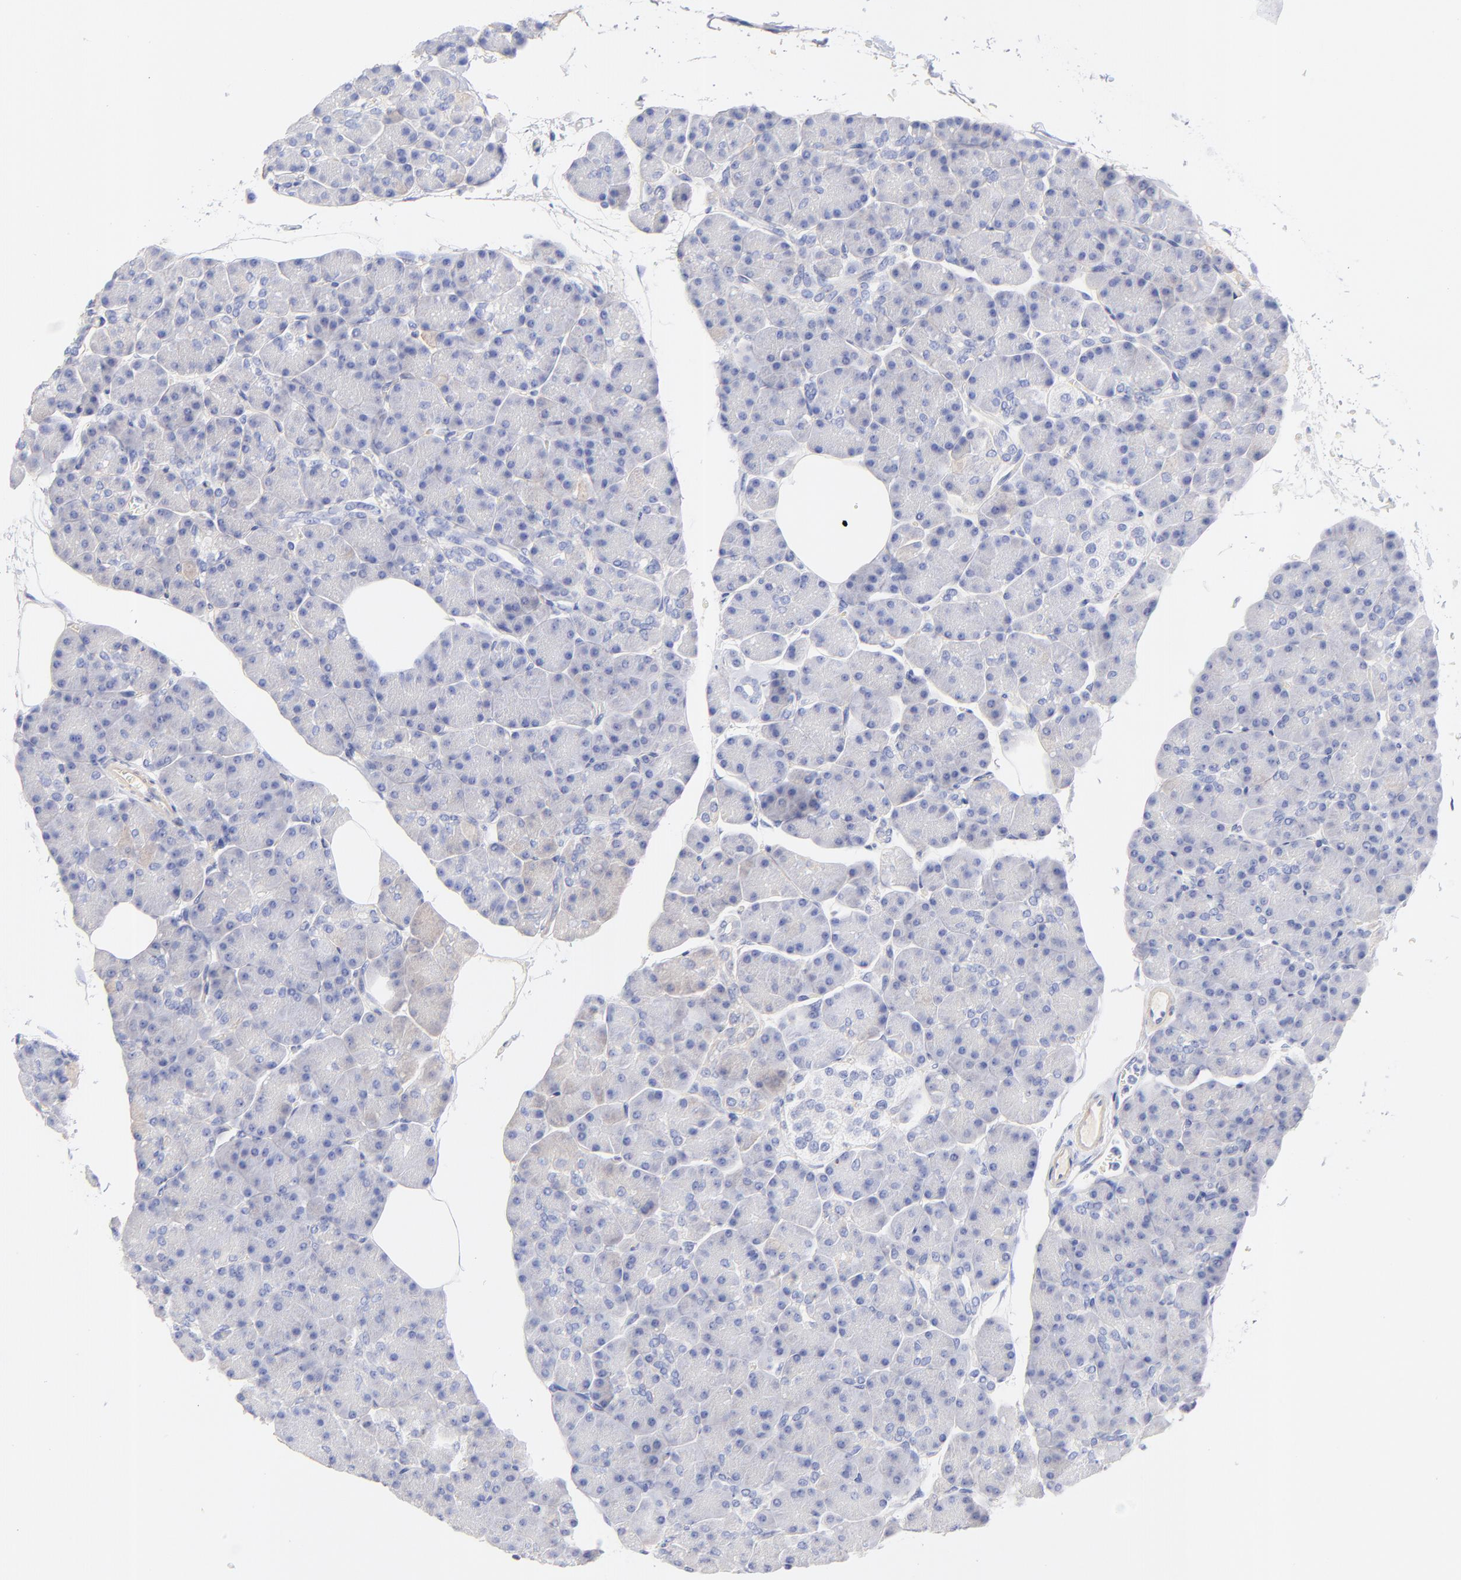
{"staining": {"intensity": "negative", "quantity": "none", "location": "none"}, "tissue": "pancreas", "cell_type": "Exocrine glandular cells", "image_type": "normal", "snomed": [{"axis": "morphology", "description": "Normal tissue, NOS"}, {"axis": "topography", "description": "Pancreas"}], "caption": "Pancreas was stained to show a protein in brown. There is no significant positivity in exocrine glandular cells. Brightfield microscopy of immunohistochemistry stained with DAB (3,3'-diaminobenzidine) (brown) and hematoxylin (blue), captured at high magnification.", "gene": "C1QTNF6", "patient": {"sex": "female", "age": 43}}